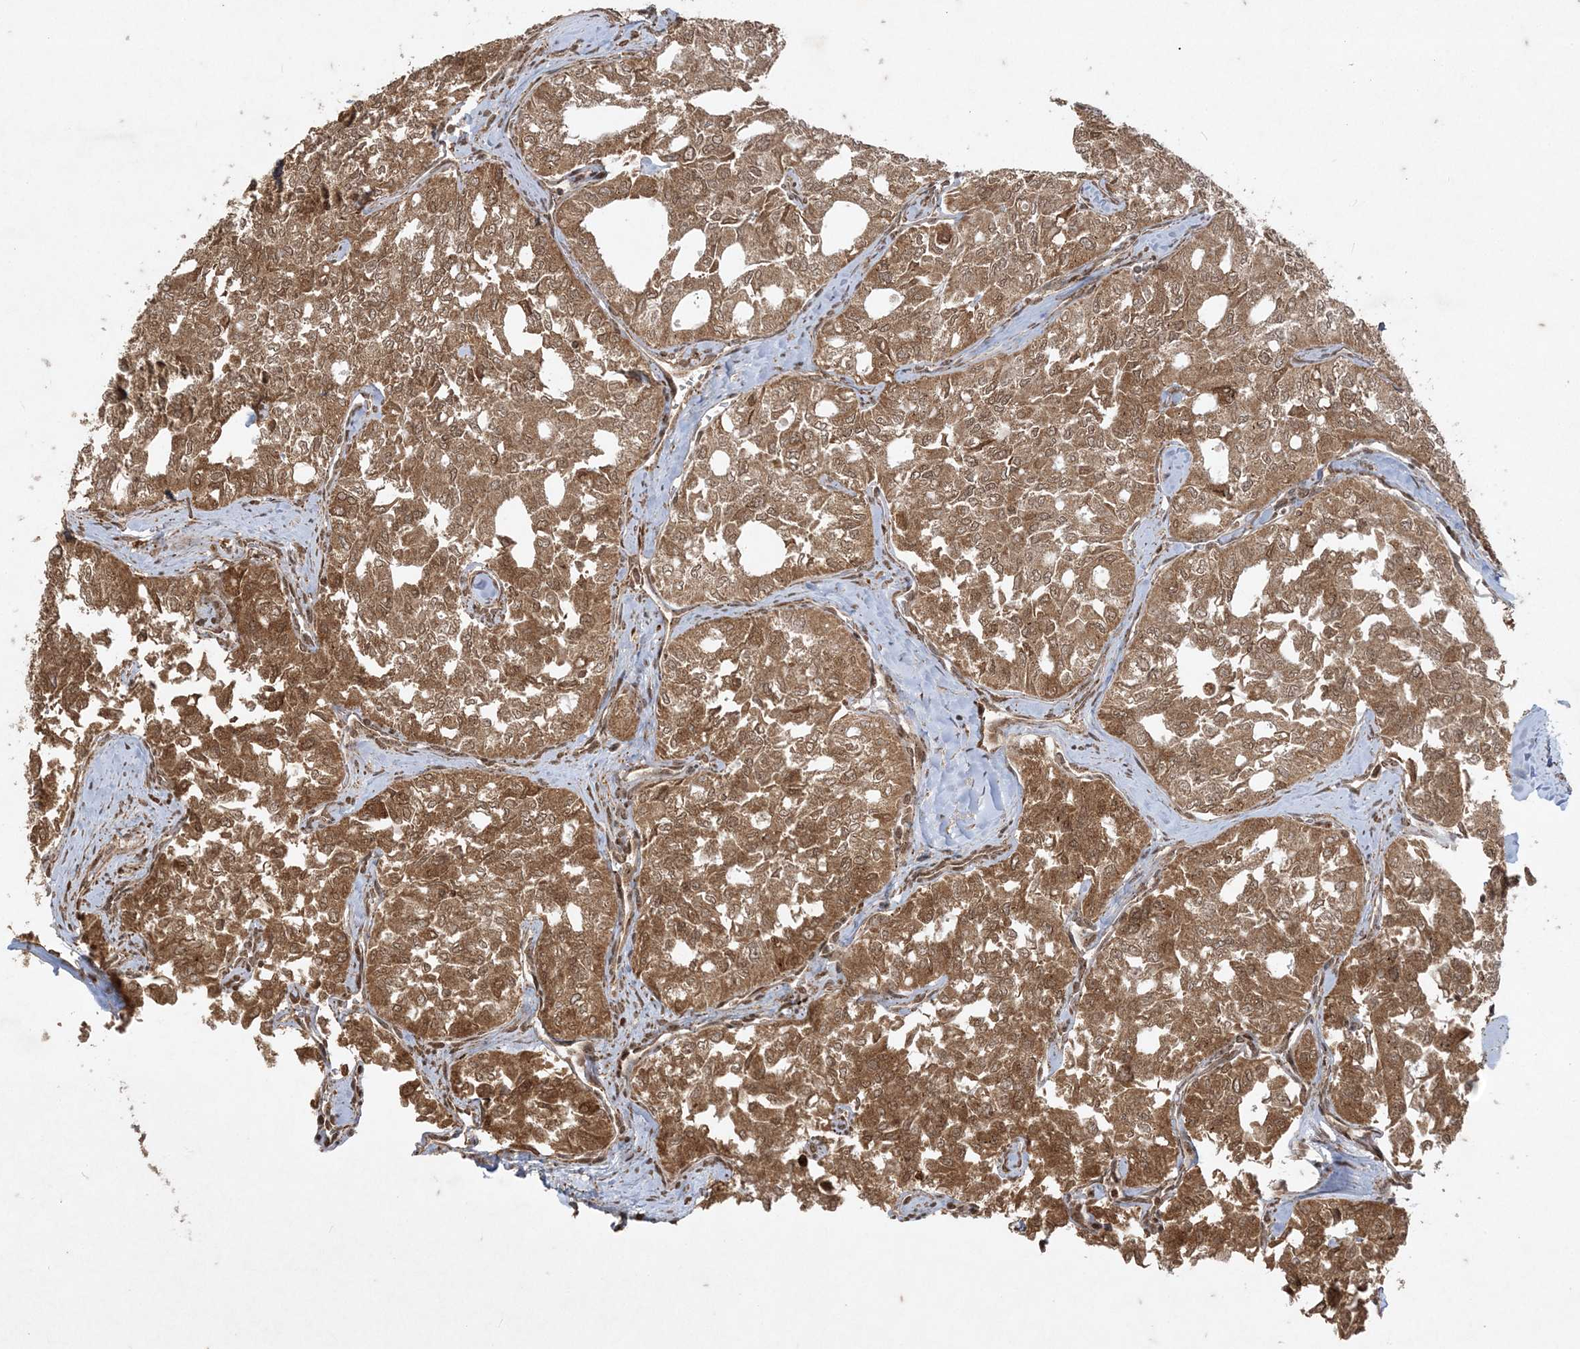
{"staining": {"intensity": "moderate", "quantity": ">75%", "location": "cytoplasmic/membranous,nuclear"}, "tissue": "thyroid cancer", "cell_type": "Tumor cells", "image_type": "cancer", "snomed": [{"axis": "morphology", "description": "Follicular adenoma carcinoma, NOS"}, {"axis": "topography", "description": "Thyroid gland"}], "caption": "Tumor cells exhibit medium levels of moderate cytoplasmic/membranous and nuclear staining in about >75% of cells in follicular adenoma carcinoma (thyroid). The protein is stained brown, and the nuclei are stained in blue (DAB IHC with brightfield microscopy, high magnification).", "gene": "RRAS", "patient": {"sex": "male", "age": 75}}